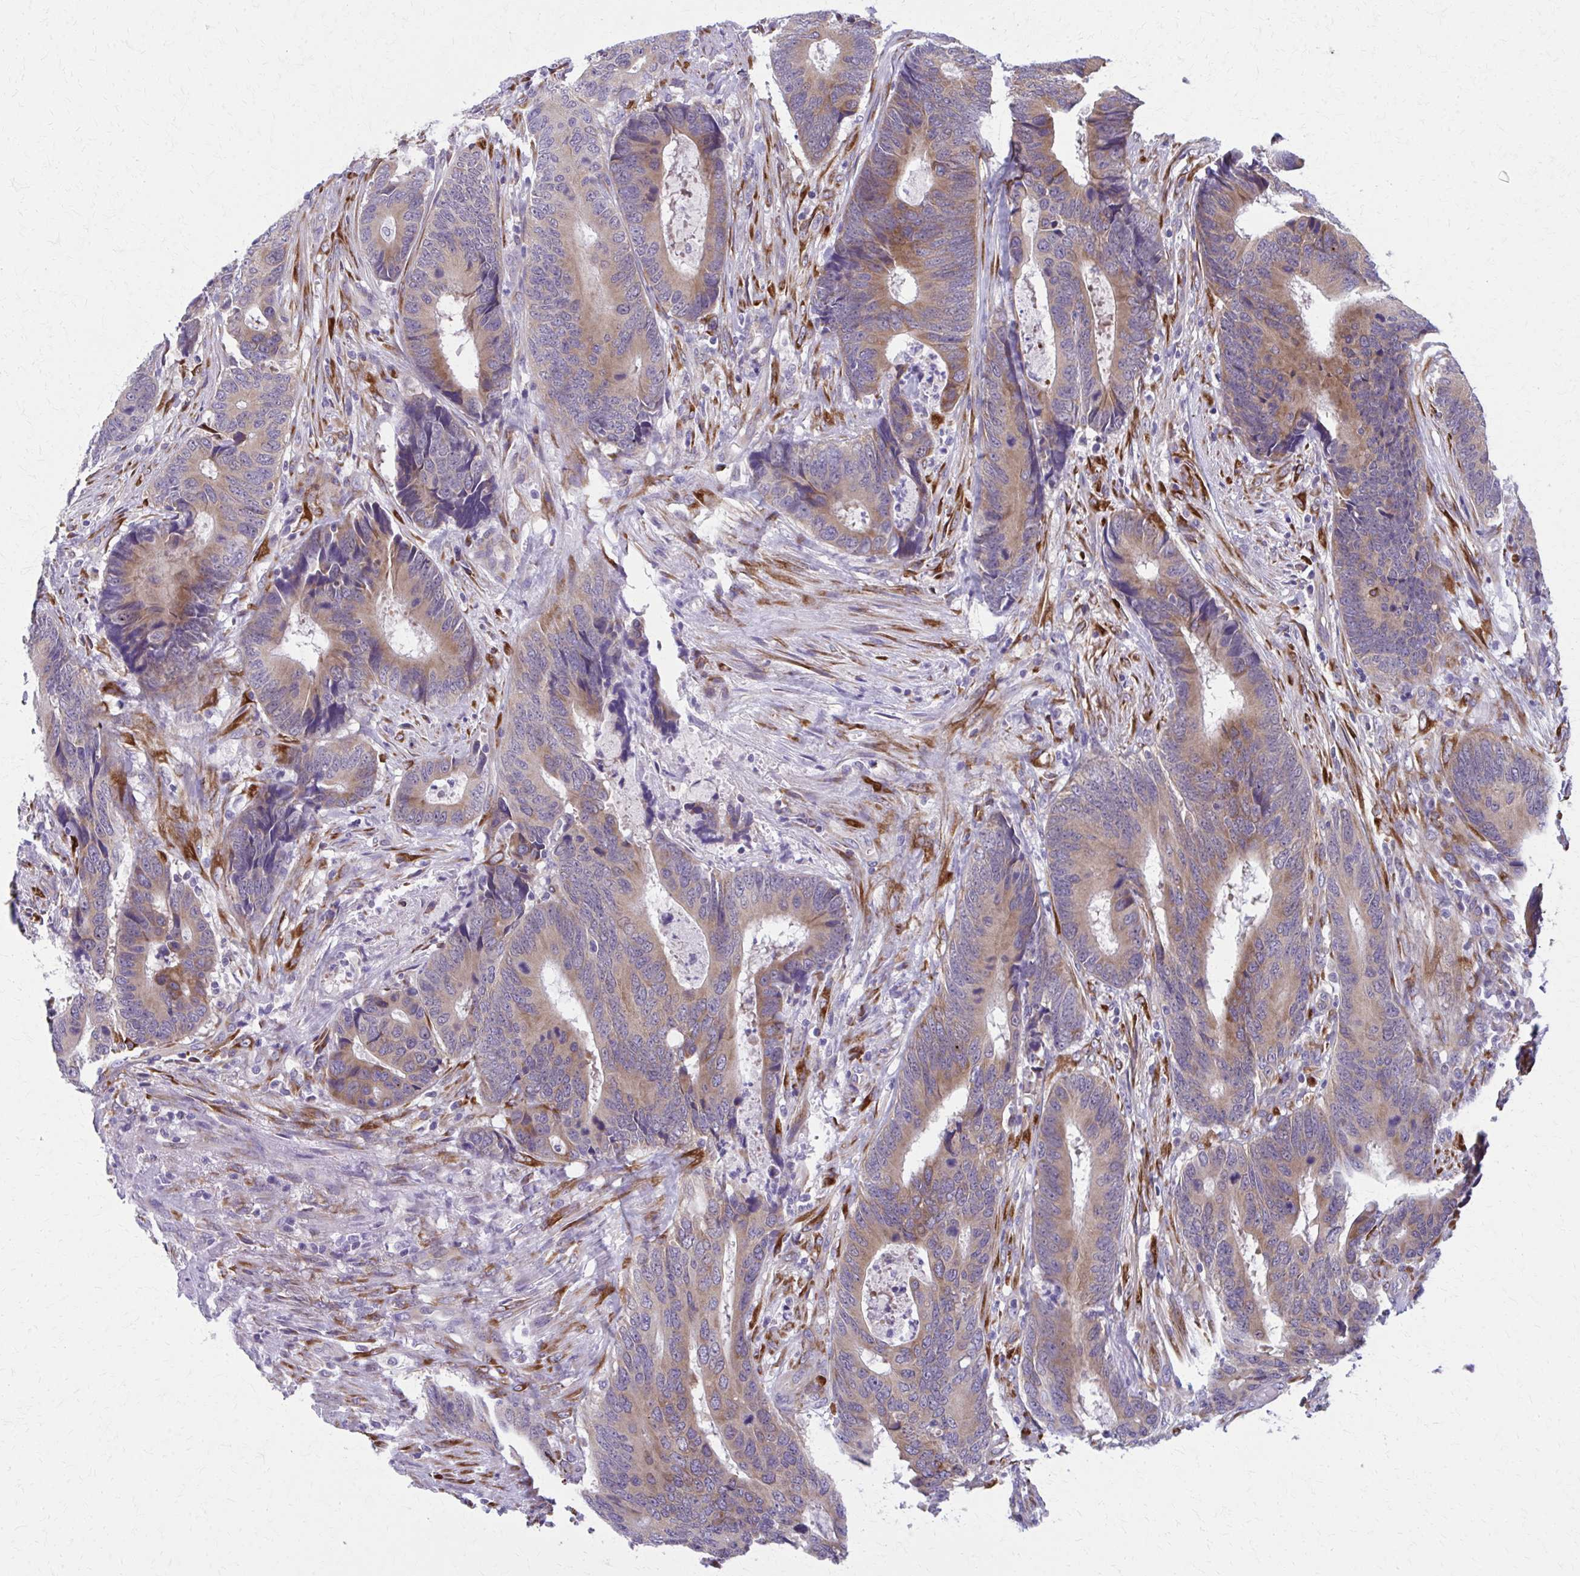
{"staining": {"intensity": "moderate", "quantity": ">75%", "location": "cytoplasmic/membranous"}, "tissue": "colorectal cancer", "cell_type": "Tumor cells", "image_type": "cancer", "snomed": [{"axis": "morphology", "description": "Adenocarcinoma, NOS"}, {"axis": "topography", "description": "Colon"}], "caption": "About >75% of tumor cells in human colorectal cancer exhibit moderate cytoplasmic/membranous protein expression as visualized by brown immunohistochemical staining.", "gene": "SPATS2L", "patient": {"sex": "male", "age": 87}}